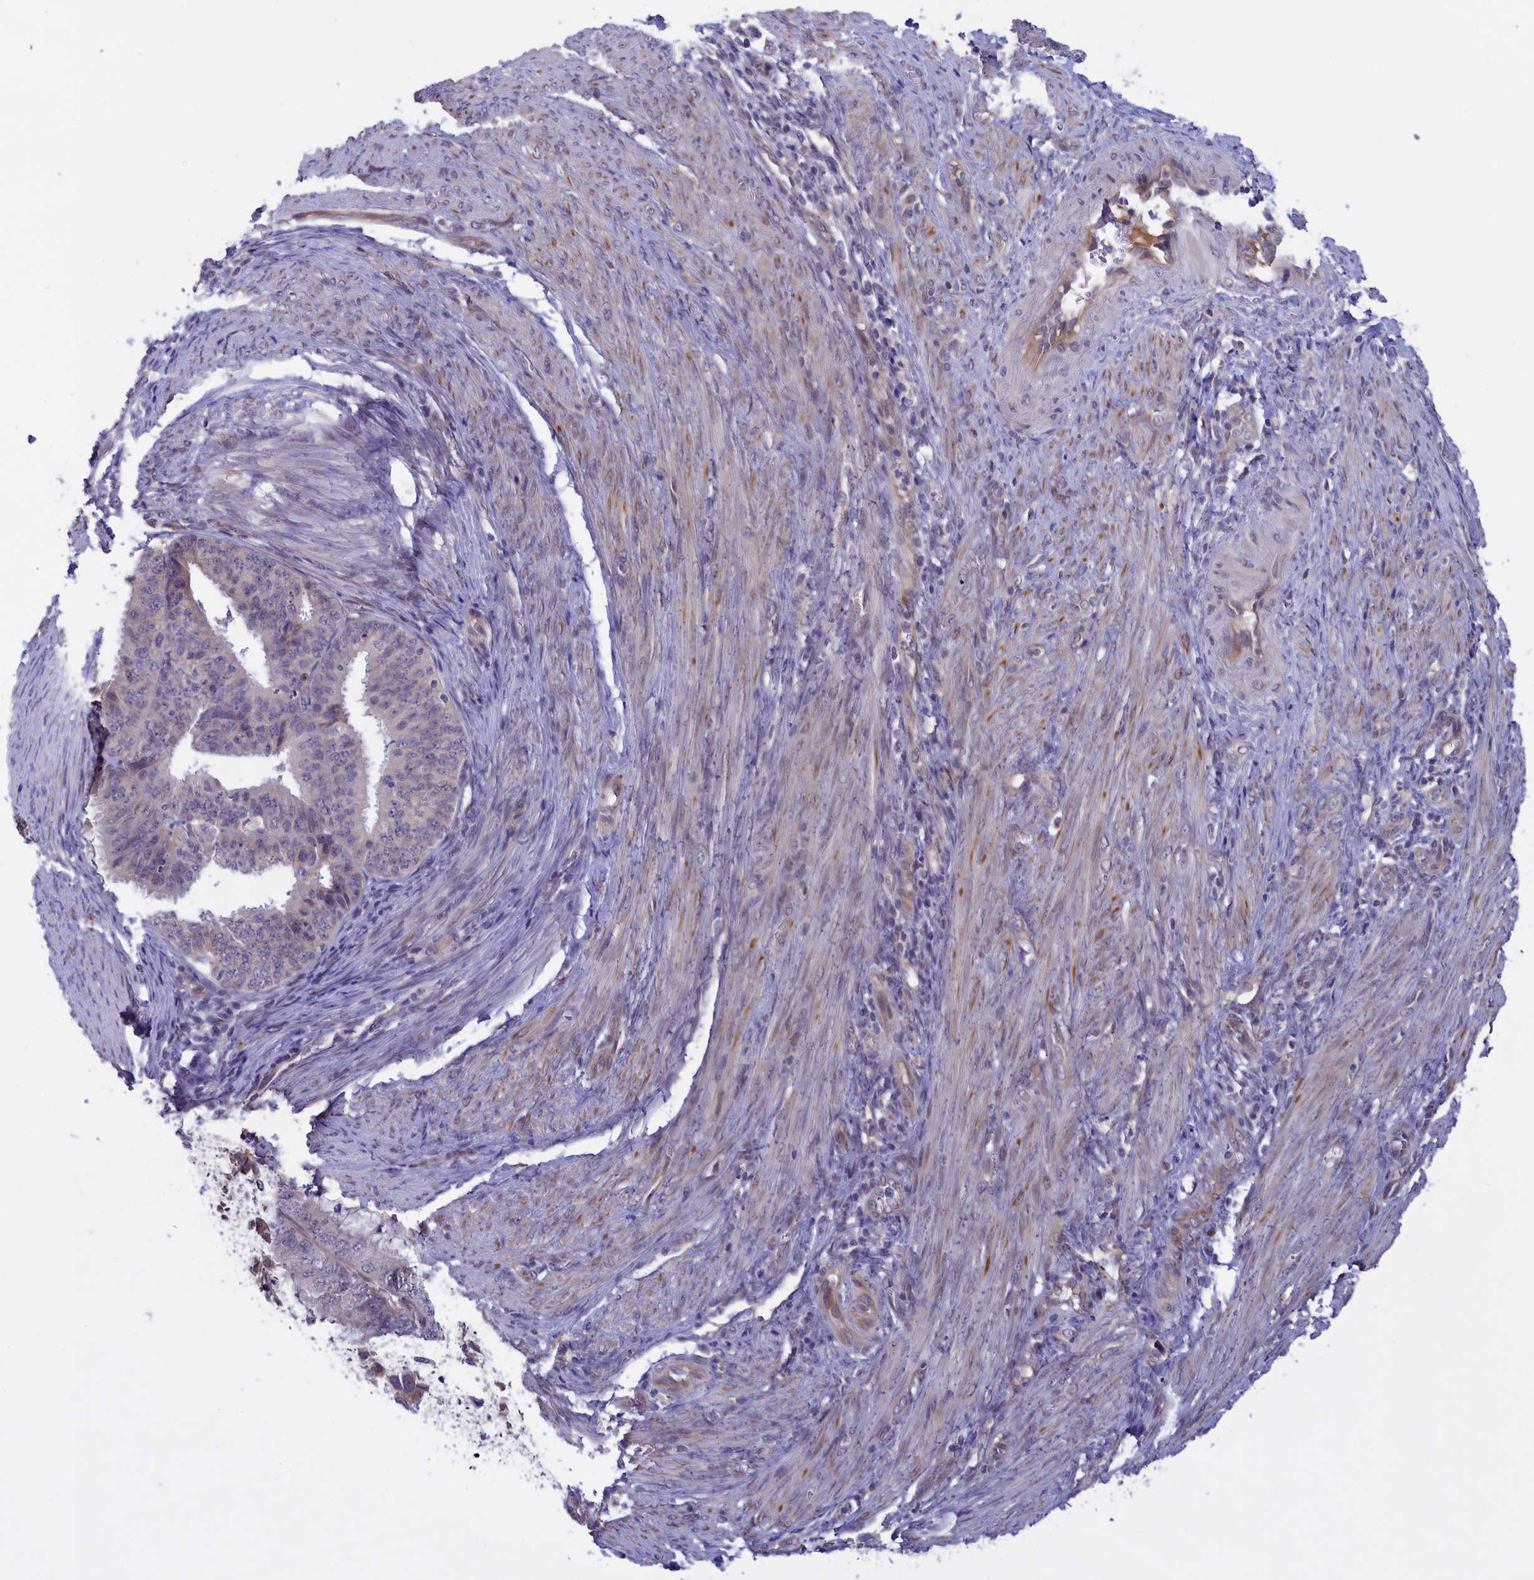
{"staining": {"intensity": "weak", "quantity": "<25%", "location": "cytoplasmic/membranous"}, "tissue": "endometrial cancer", "cell_type": "Tumor cells", "image_type": "cancer", "snomed": [{"axis": "morphology", "description": "Adenocarcinoma, NOS"}, {"axis": "topography", "description": "Endometrium"}], "caption": "High power microscopy micrograph of an immunohistochemistry (IHC) micrograph of endometrial adenocarcinoma, revealing no significant expression in tumor cells. (IHC, brightfield microscopy, high magnification).", "gene": "IGFALS", "patient": {"sex": "female", "age": 51}}